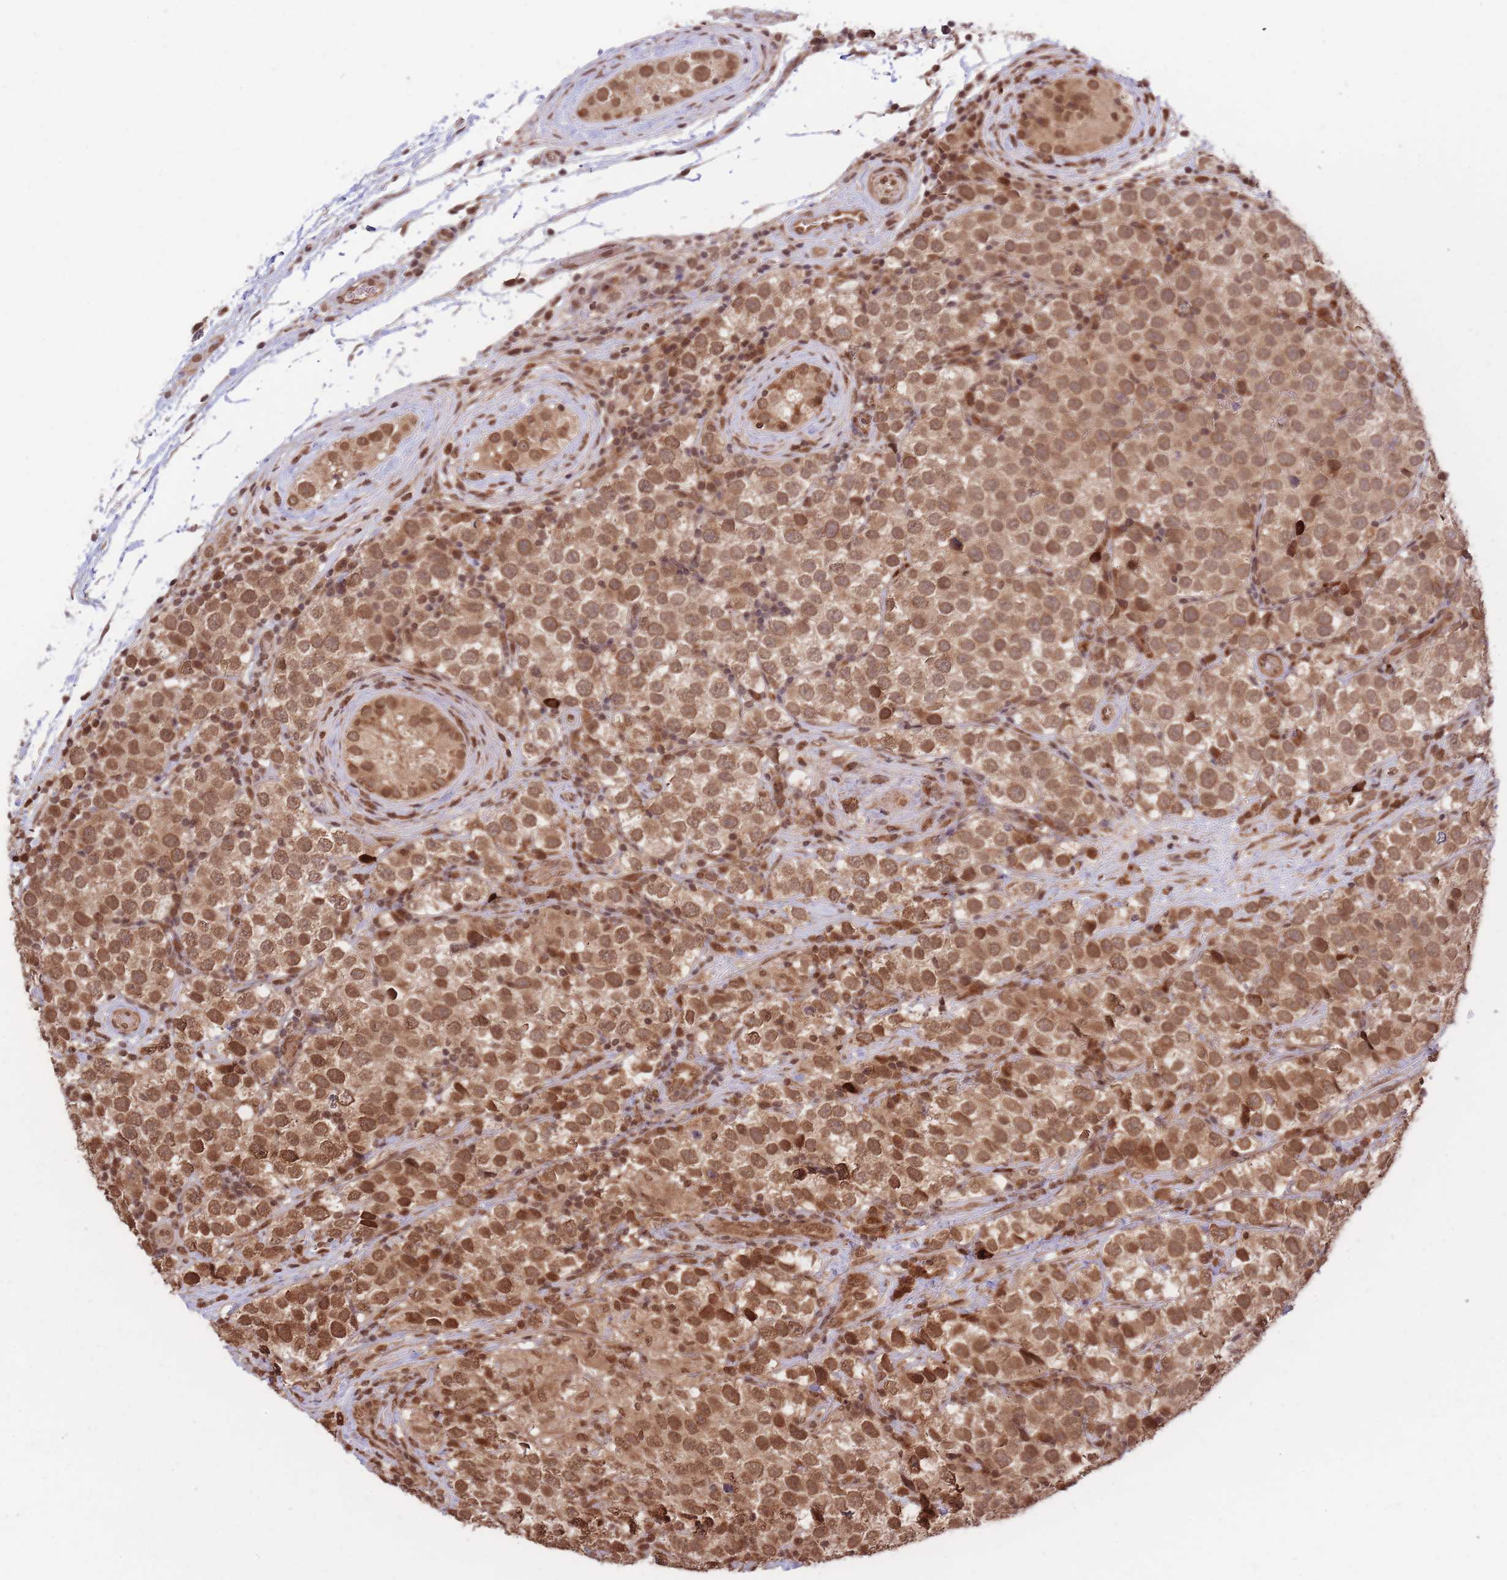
{"staining": {"intensity": "moderate", "quantity": ">75%", "location": "cytoplasmic/membranous,nuclear"}, "tissue": "testis cancer", "cell_type": "Tumor cells", "image_type": "cancer", "snomed": [{"axis": "morphology", "description": "Seminoma, NOS"}, {"axis": "topography", "description": "Testis"}], "caption": "Testis cancer stained for a protein (brown) displays moderate cytoplasmic/membranous and nuclear positive expression in about >75% of tumor cells.", "gene": "SRA1", "patient": {"sex": "male", "age": 34}}